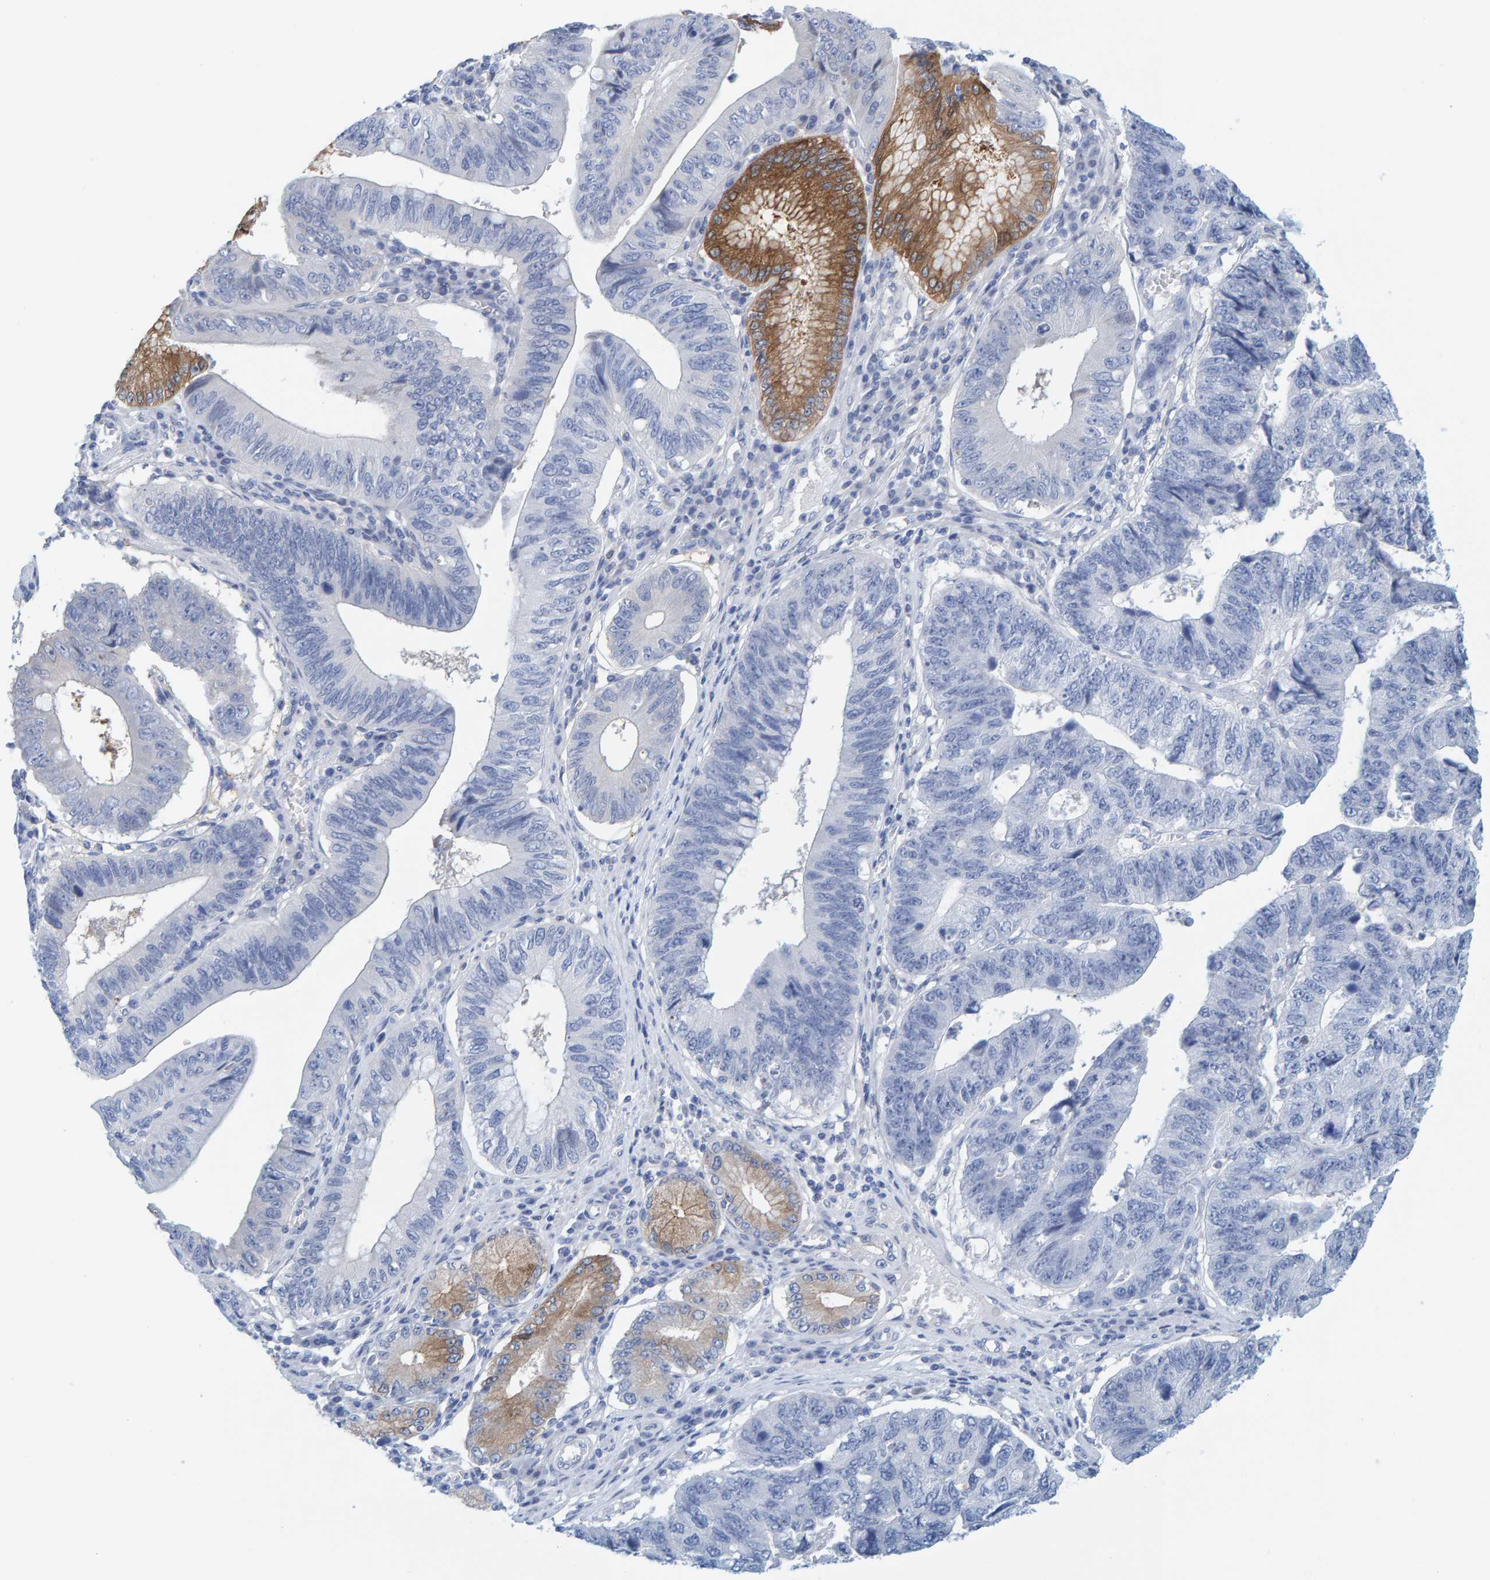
{"staining": {"intensity": "moderate", "quantity": "<25%", "location": "cytoplasmic/membranous"}, "tissue": "stomach cancer", "cell_type": "Tumor cells", "image_type": "cancer", "snomed": [{"axis": "morphology", "description": "Adenocarcinoma, NOS"}, {"axis": "topography", "description": "Stomach"}], "caption": "IHC histopathology image of neoplastic tissue: adenocarcinoma (stomach) stained using immunohistochemistry displays low levels of moderate protein expression localized specifically in the cytoplasmic/membranous of tumor cells, appearing as a cytoplasmic/membranous brown color.", "gene": "KLHL11", "patient": {"sex": "male", "age": 59}}